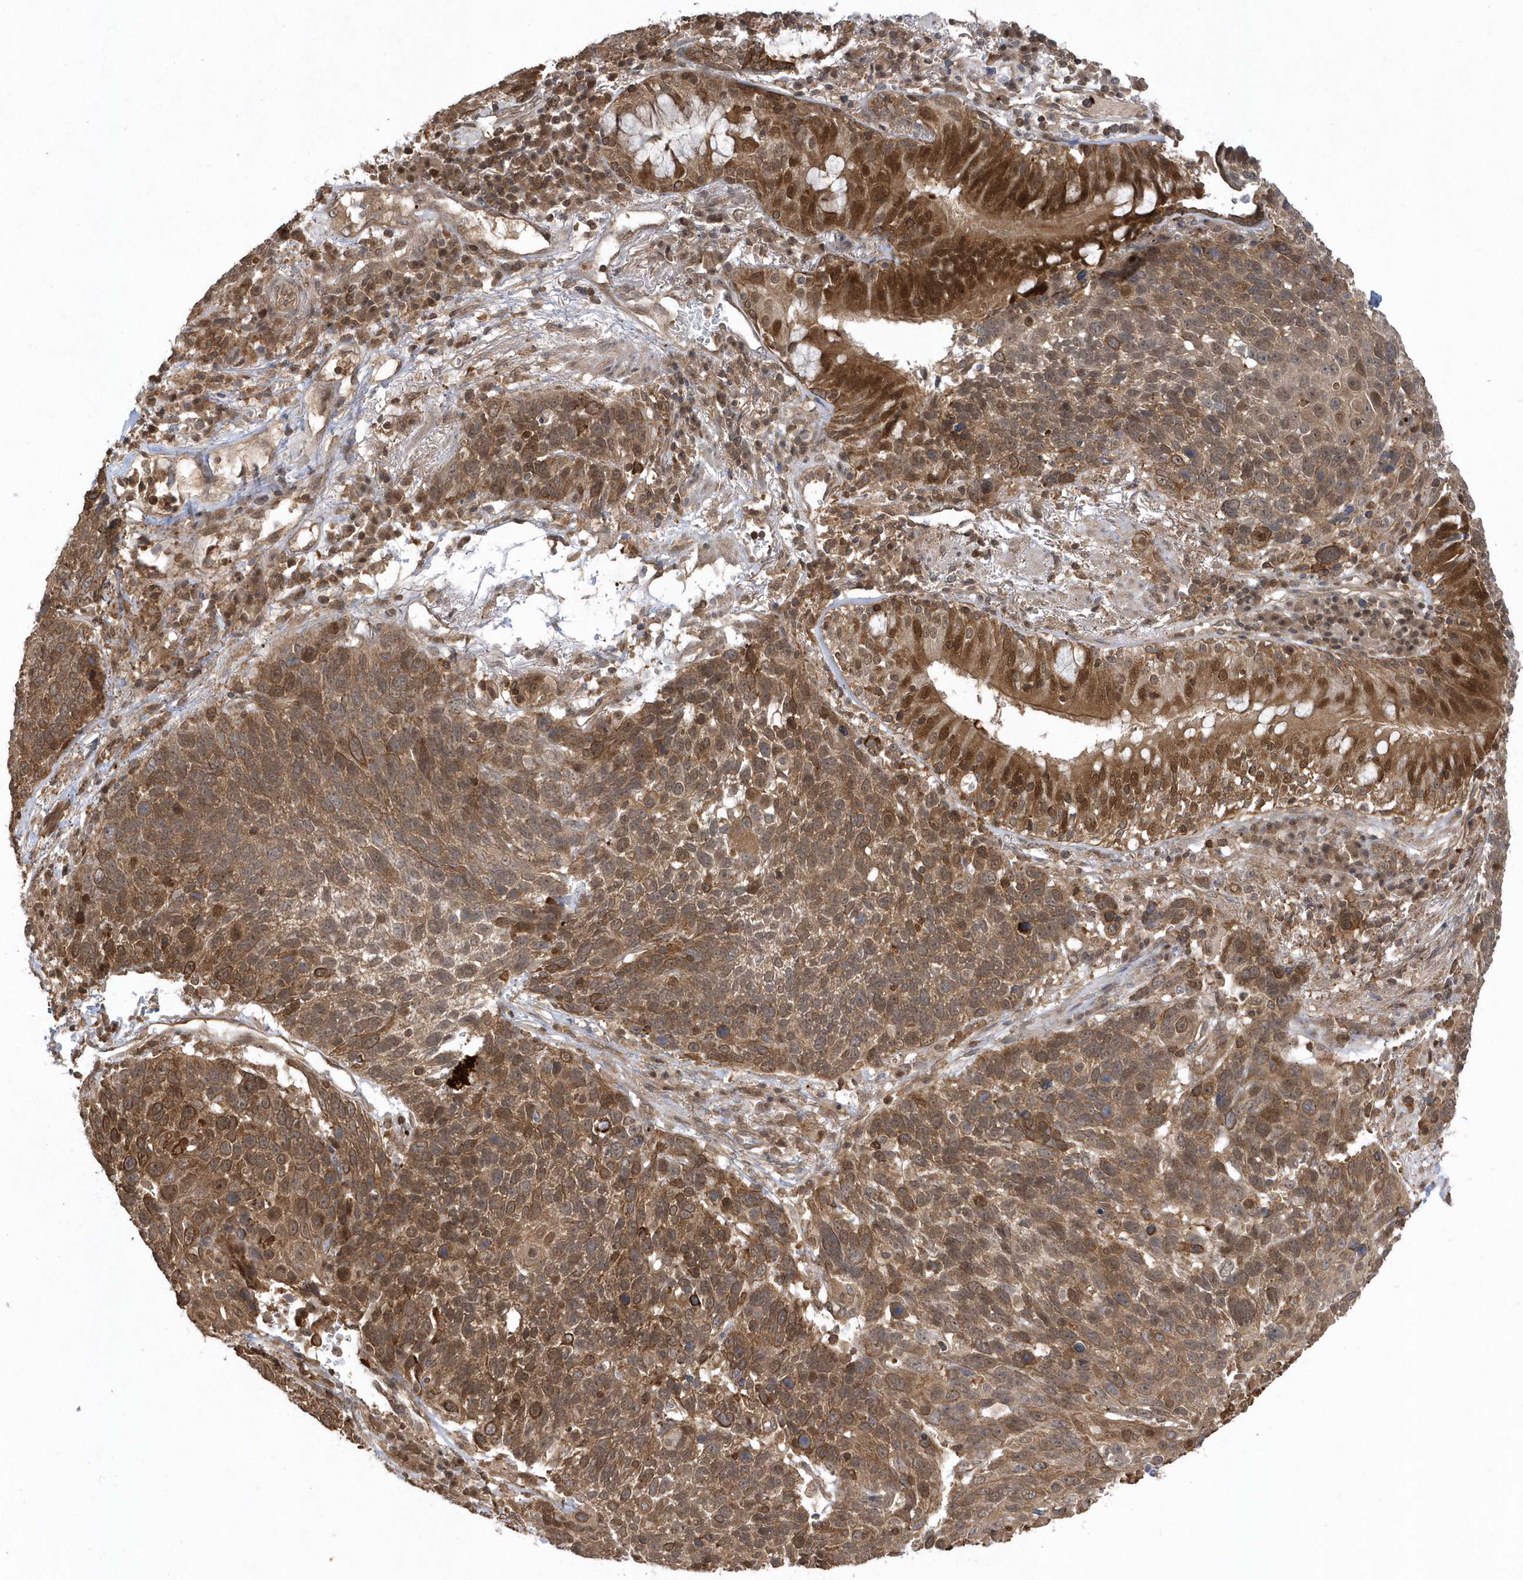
{"staining": {"intensity": "moderate", "quantity": ">75%", "location": "cytoplasmic/membranous"}, "tissue": "lung cancer", "cell_type": "Tumor cells", "image_type": "cancer", "snomed": [{"axis": "morphology", "description": "Squamous cell carcinoma, NOS"}, {"axis": "topography", "description": "Lung"}], "caption": "The photomicrograph displays a brown stain indicating the presence of a protein in the cytoplasmic/membranous of tumor cells in squamous cell carcinoma (lung).", "gene": "ACYP1", "patient": {"sex": "male", "age": 66}}